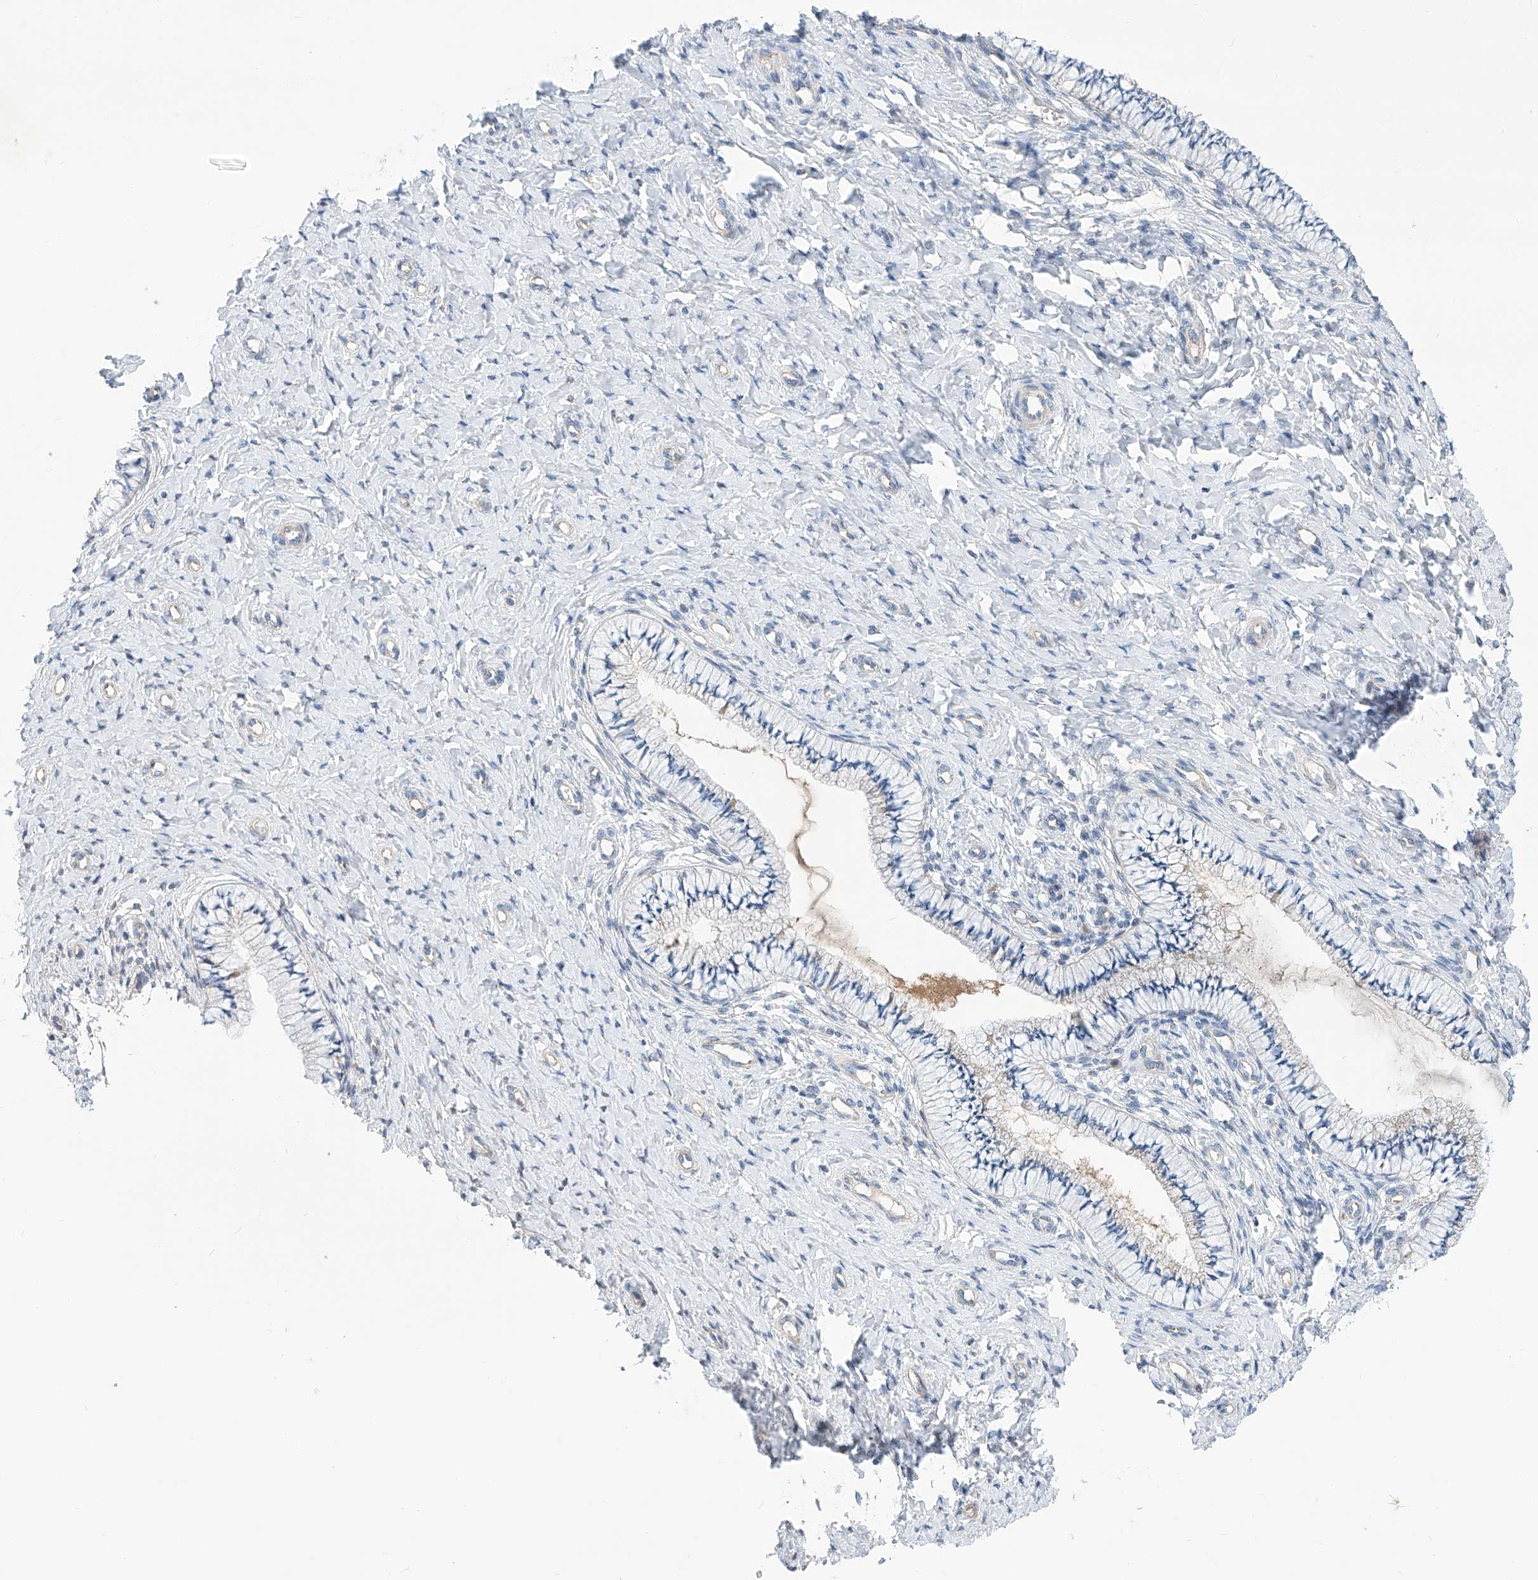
{"staining": {"intensity": "weak", "quantity": "<25%", "location": "cytoplasmic/membranous"}, "tissue": "cervix", "cell_type": "Glandular cells", "image_type": "normal", "snomed": [{"axis": "morphology", "description": "Normal tissue, NOS"}, {"axis": "topography", "description": "Cervix"}], "caption": "The immunohistochemistry (IHC) histopathology image has no significant staining in glandular cells of cervix.", "gene": "SLC22A7", "patient": {"sex": "female", "age": 36}}